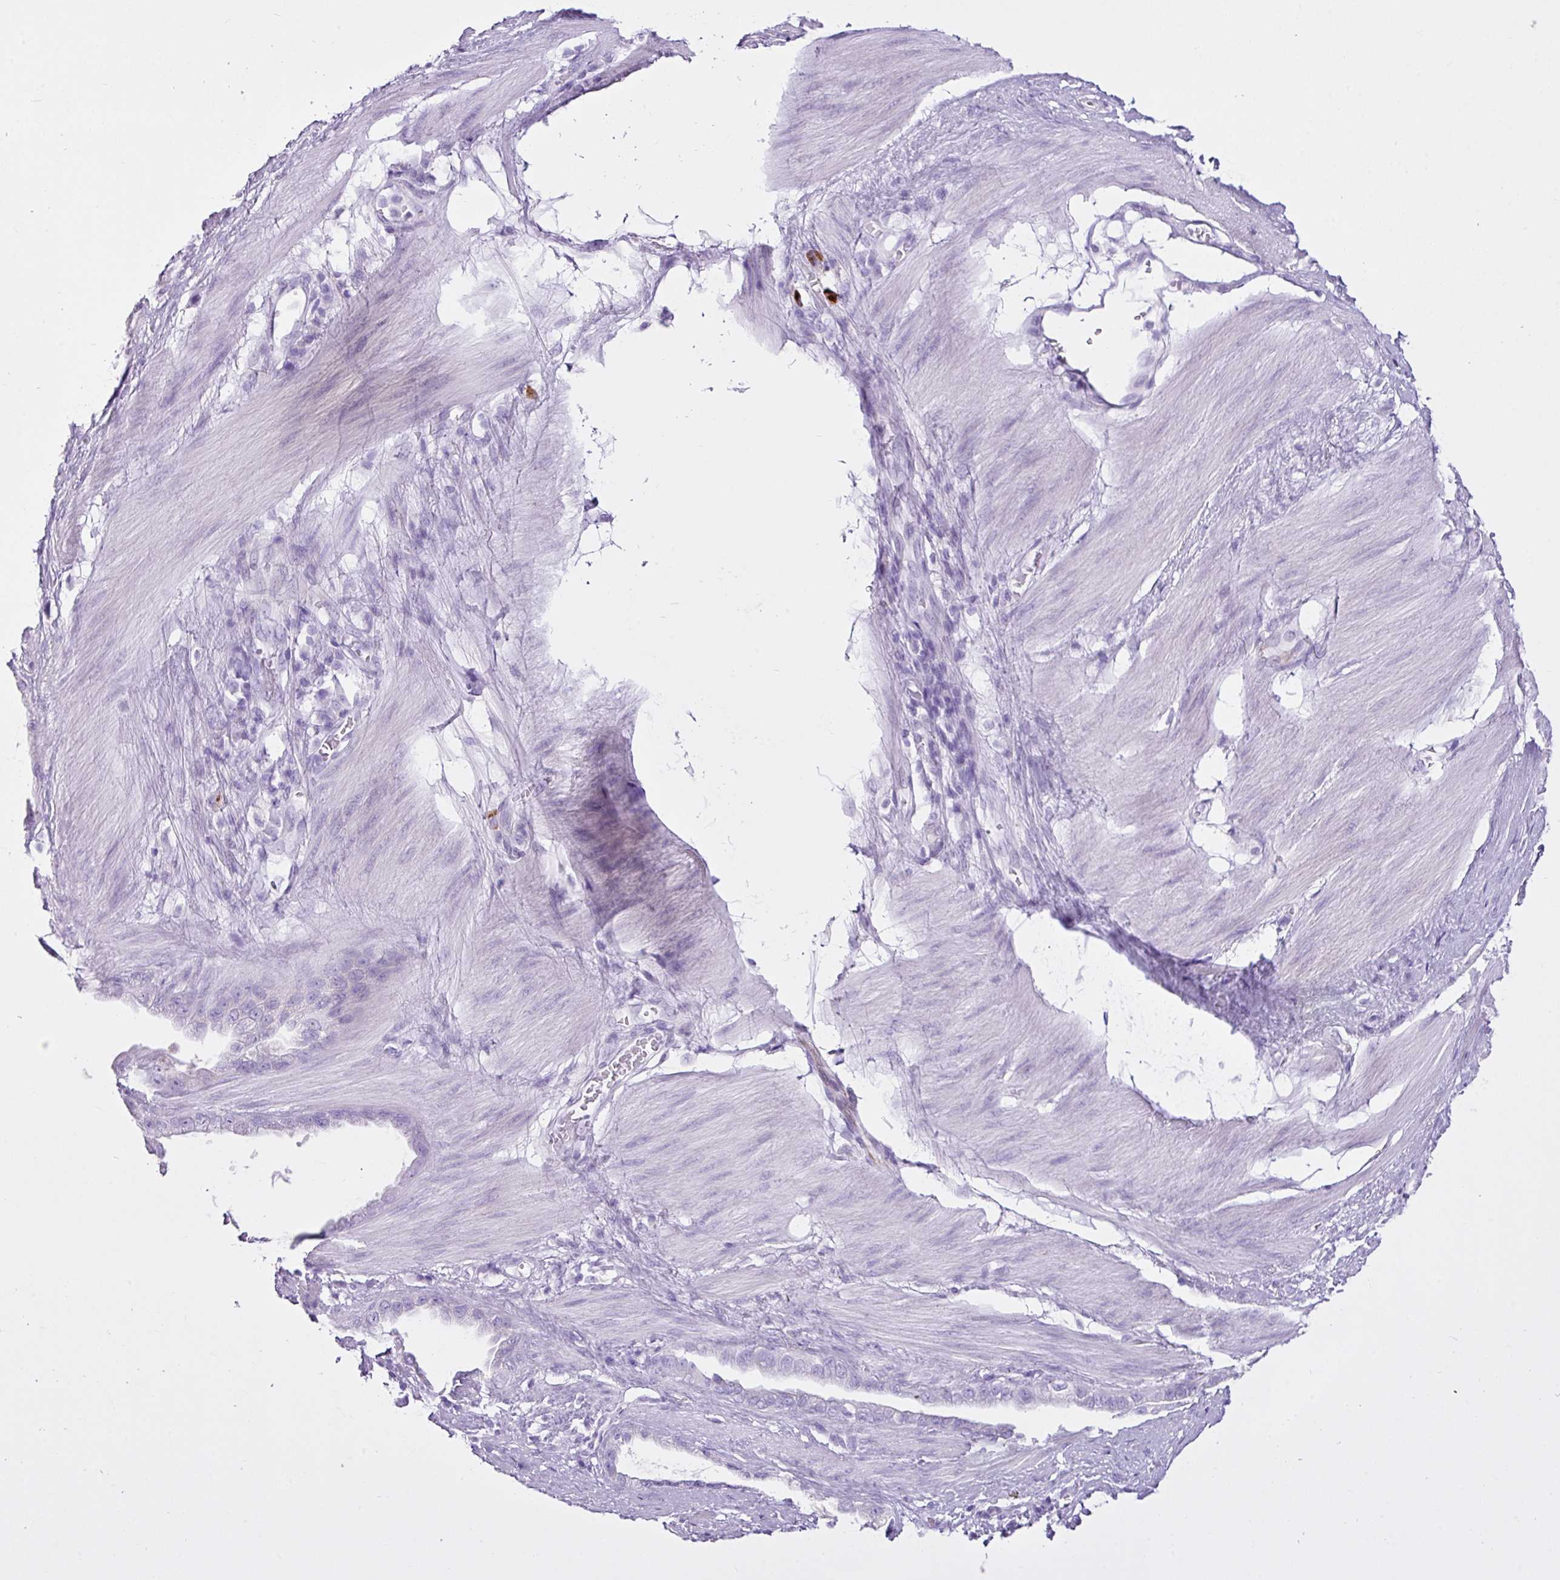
{"staining": {"intensity": "negative", "quantity": "none", "location": "none"}, "tissue": "stomach cancer", "cell_type": "Tumor cells", "image_type": "cancer", "snomed": [{"axis": "morphology", "description": "Adenocarcinoma, NOS"}, {"axis": "topography", "description": "Stomach"}], "caption": "An image of human stomach cancer is negative for staining in tumor cells.", "gene": "LILRB4", "patient": {"sex": "male", "age": 55}}